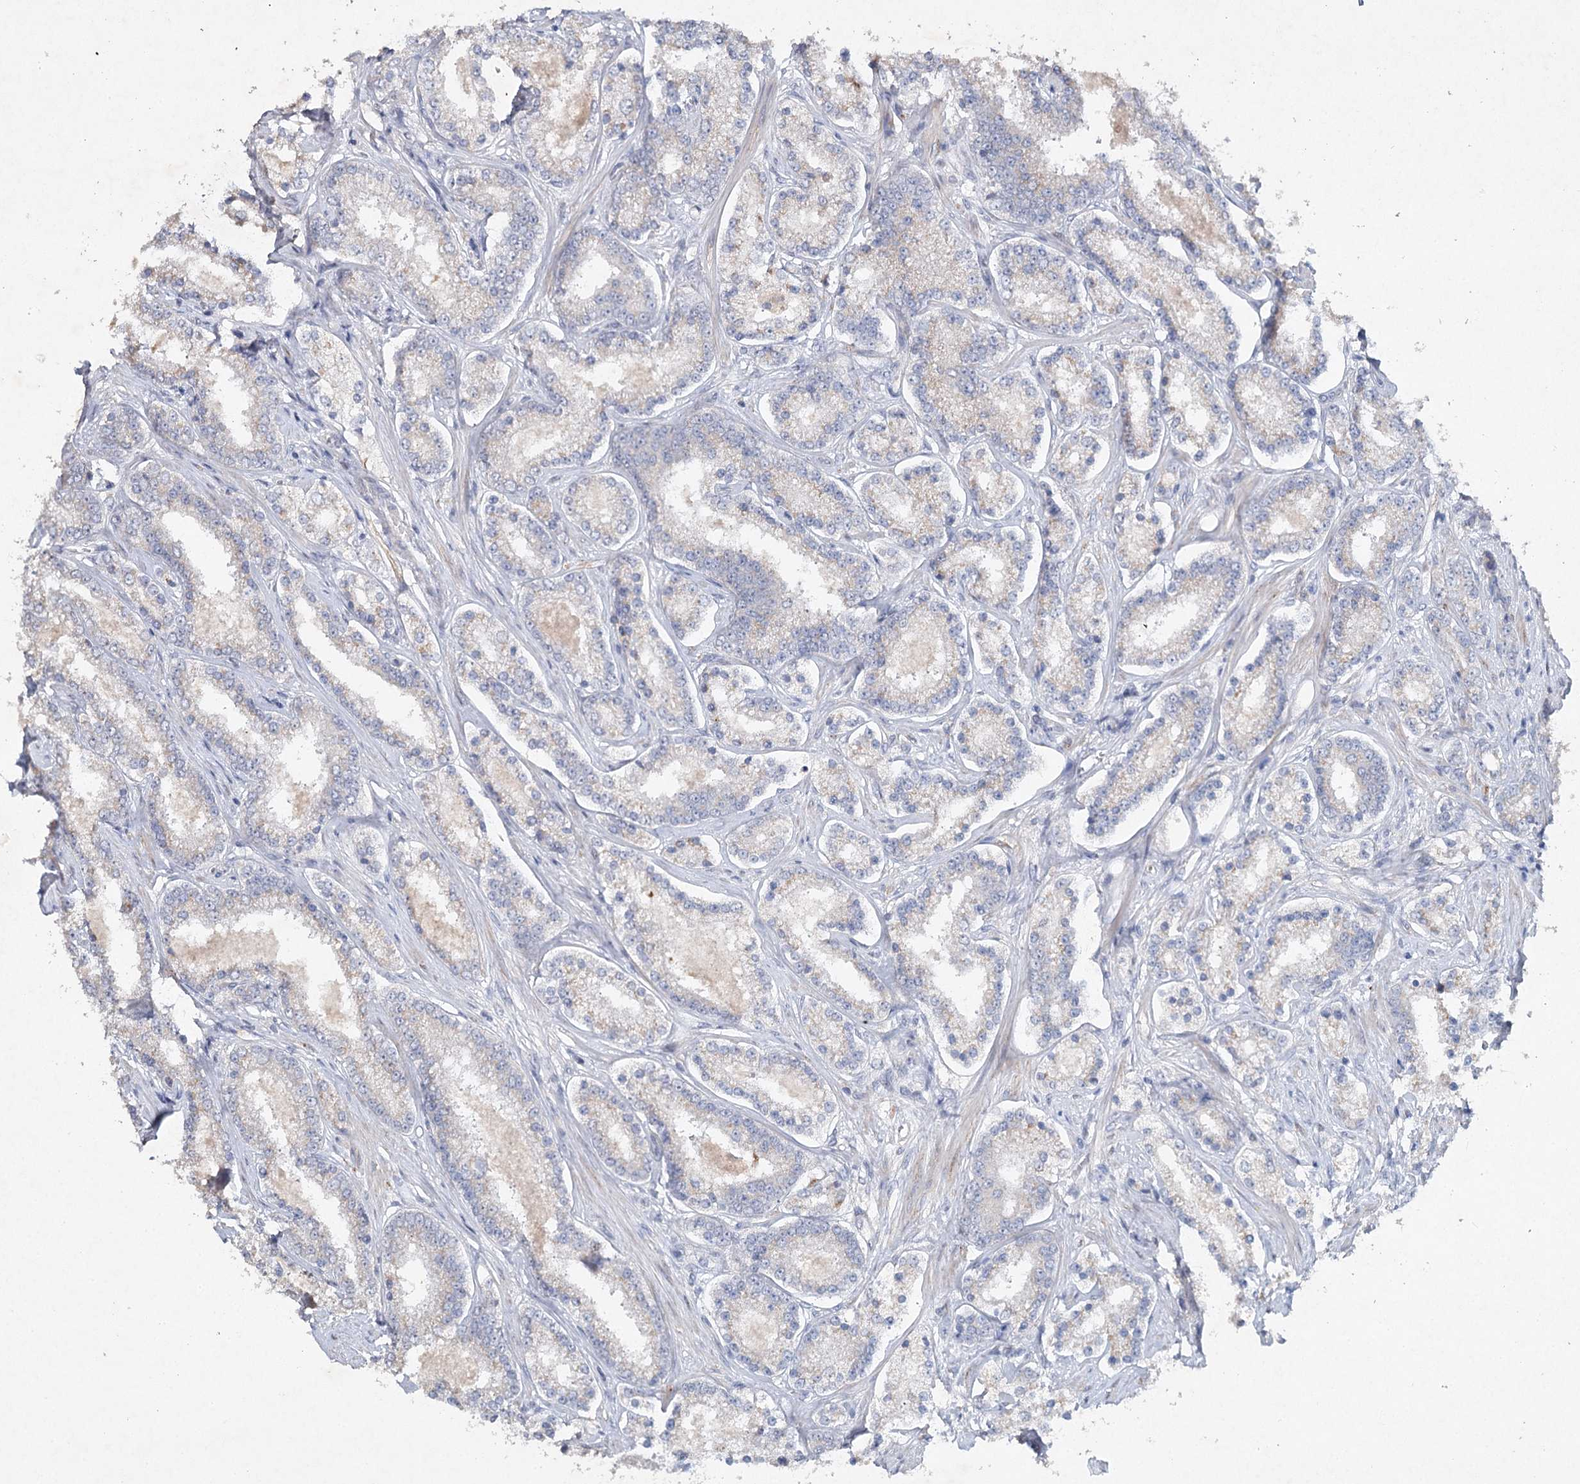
{"staining": {"intensity": "weak", "quantity": "<25%", "location": "cytoplasmic/membranous"}, "tissue": "prostate cancer", "cell_type": "Tumor cells", "image_type": "cancer", "snomed": [{"axis": "morphology", "description": "Normal tissue, NOS"}, {"axis": "morphology", "description": "Adenocarcinoma, High grade"}, {"axis": "topography", "description": "Prostate"}], "caption": "This is an immunohistochemistry histopathology image of prostate high-grade adenocarcinoma. There is no positivity in tumor cells.", "gene": "RFX6", "patient": {"sex": "male", "age": 83}}